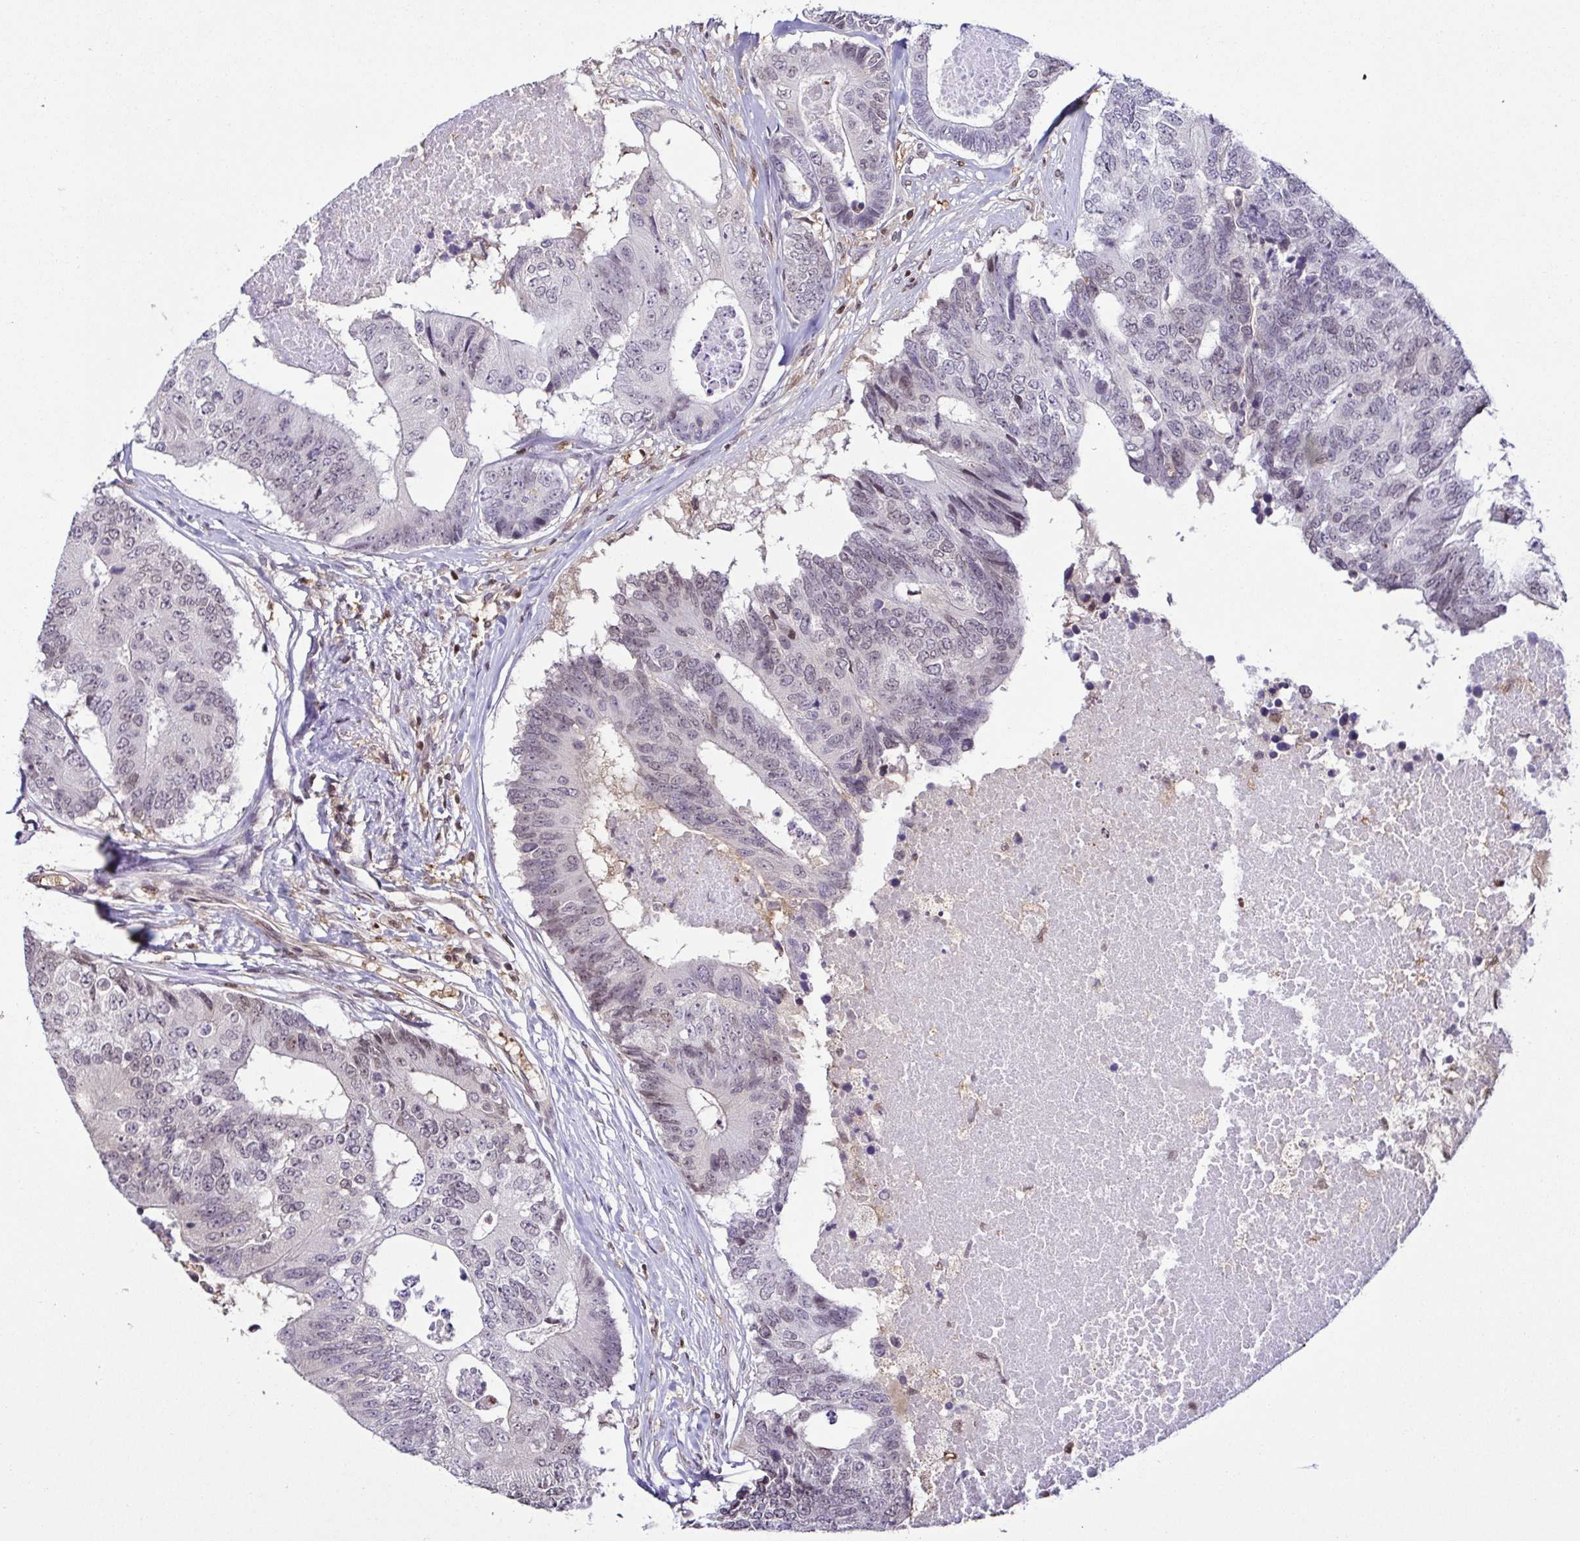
{"staining": {"intensity": "negative", "quantity": "none", "location": "none"}, "tissue": "colorectal cancer", "cell_type": "Tumor cells", "image_type": "cancer", "snomed": [{"axis": "morphology", "description": "Adenocarcinoma, NOS"}, {"axis": "topography", "description": "Colon"}], "caption": "Micrograph shows no significant protein staining in tumor cells of colorectal cancer.", "gene": "PSMB9", "patient": {"sex": "female", "age": 67}}